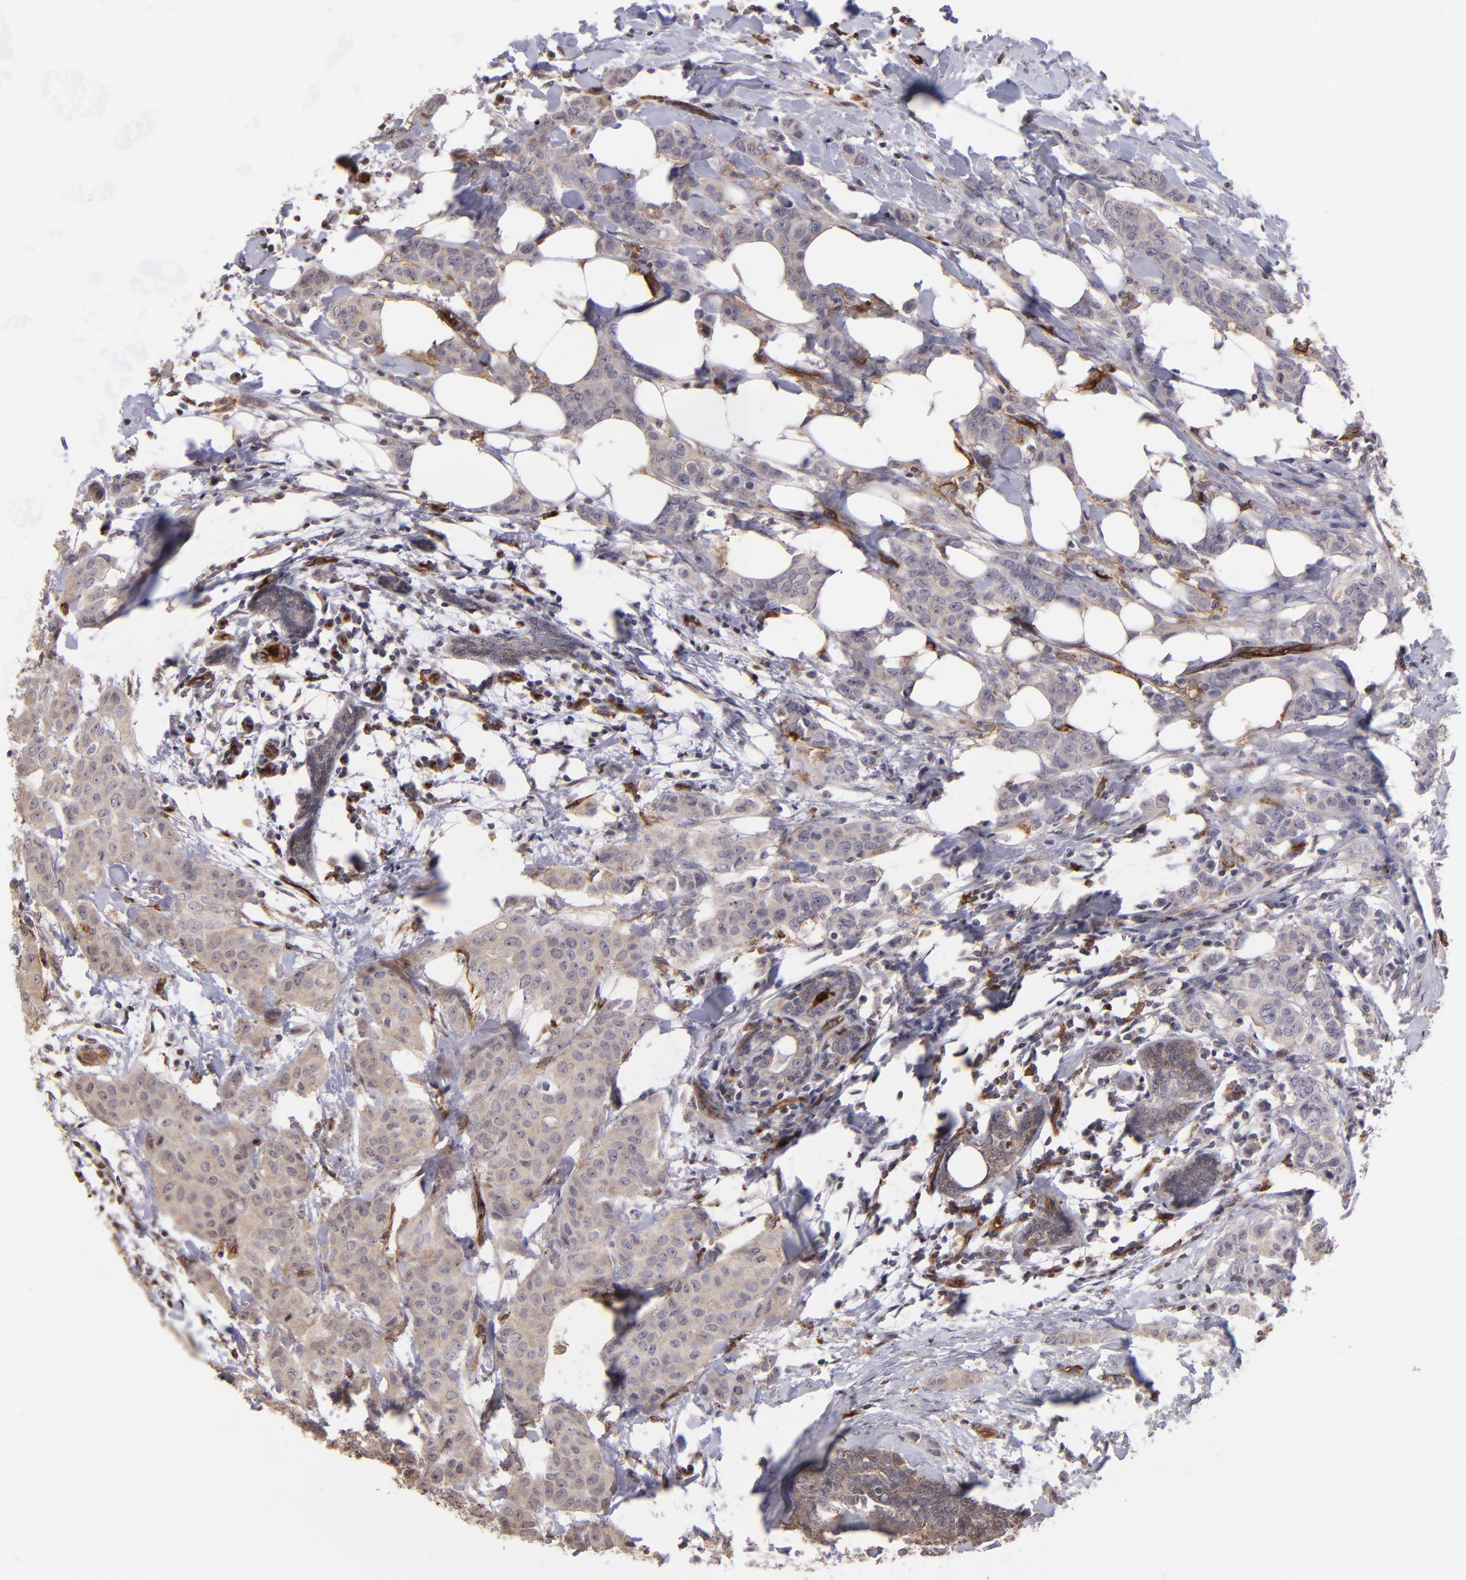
{"staining": {"intensity": "negative", "quantity": "none", "location": "none"}, "tissue": "breast cancer", "cell_type": "Tumor cells", "image_type": "cancer", "snomed": [{"axis": "morphology", "description": "Duct carcinoma"}, {"axis": "topography", "description": "Breast"}], "caption": "IHC histopathology image of breast intraductal carcinoma stained for a protein (brown), which shows no positivity in tumor cells.", "gene": "DYSF", "patient": {"sex": "female", "age": 40}}